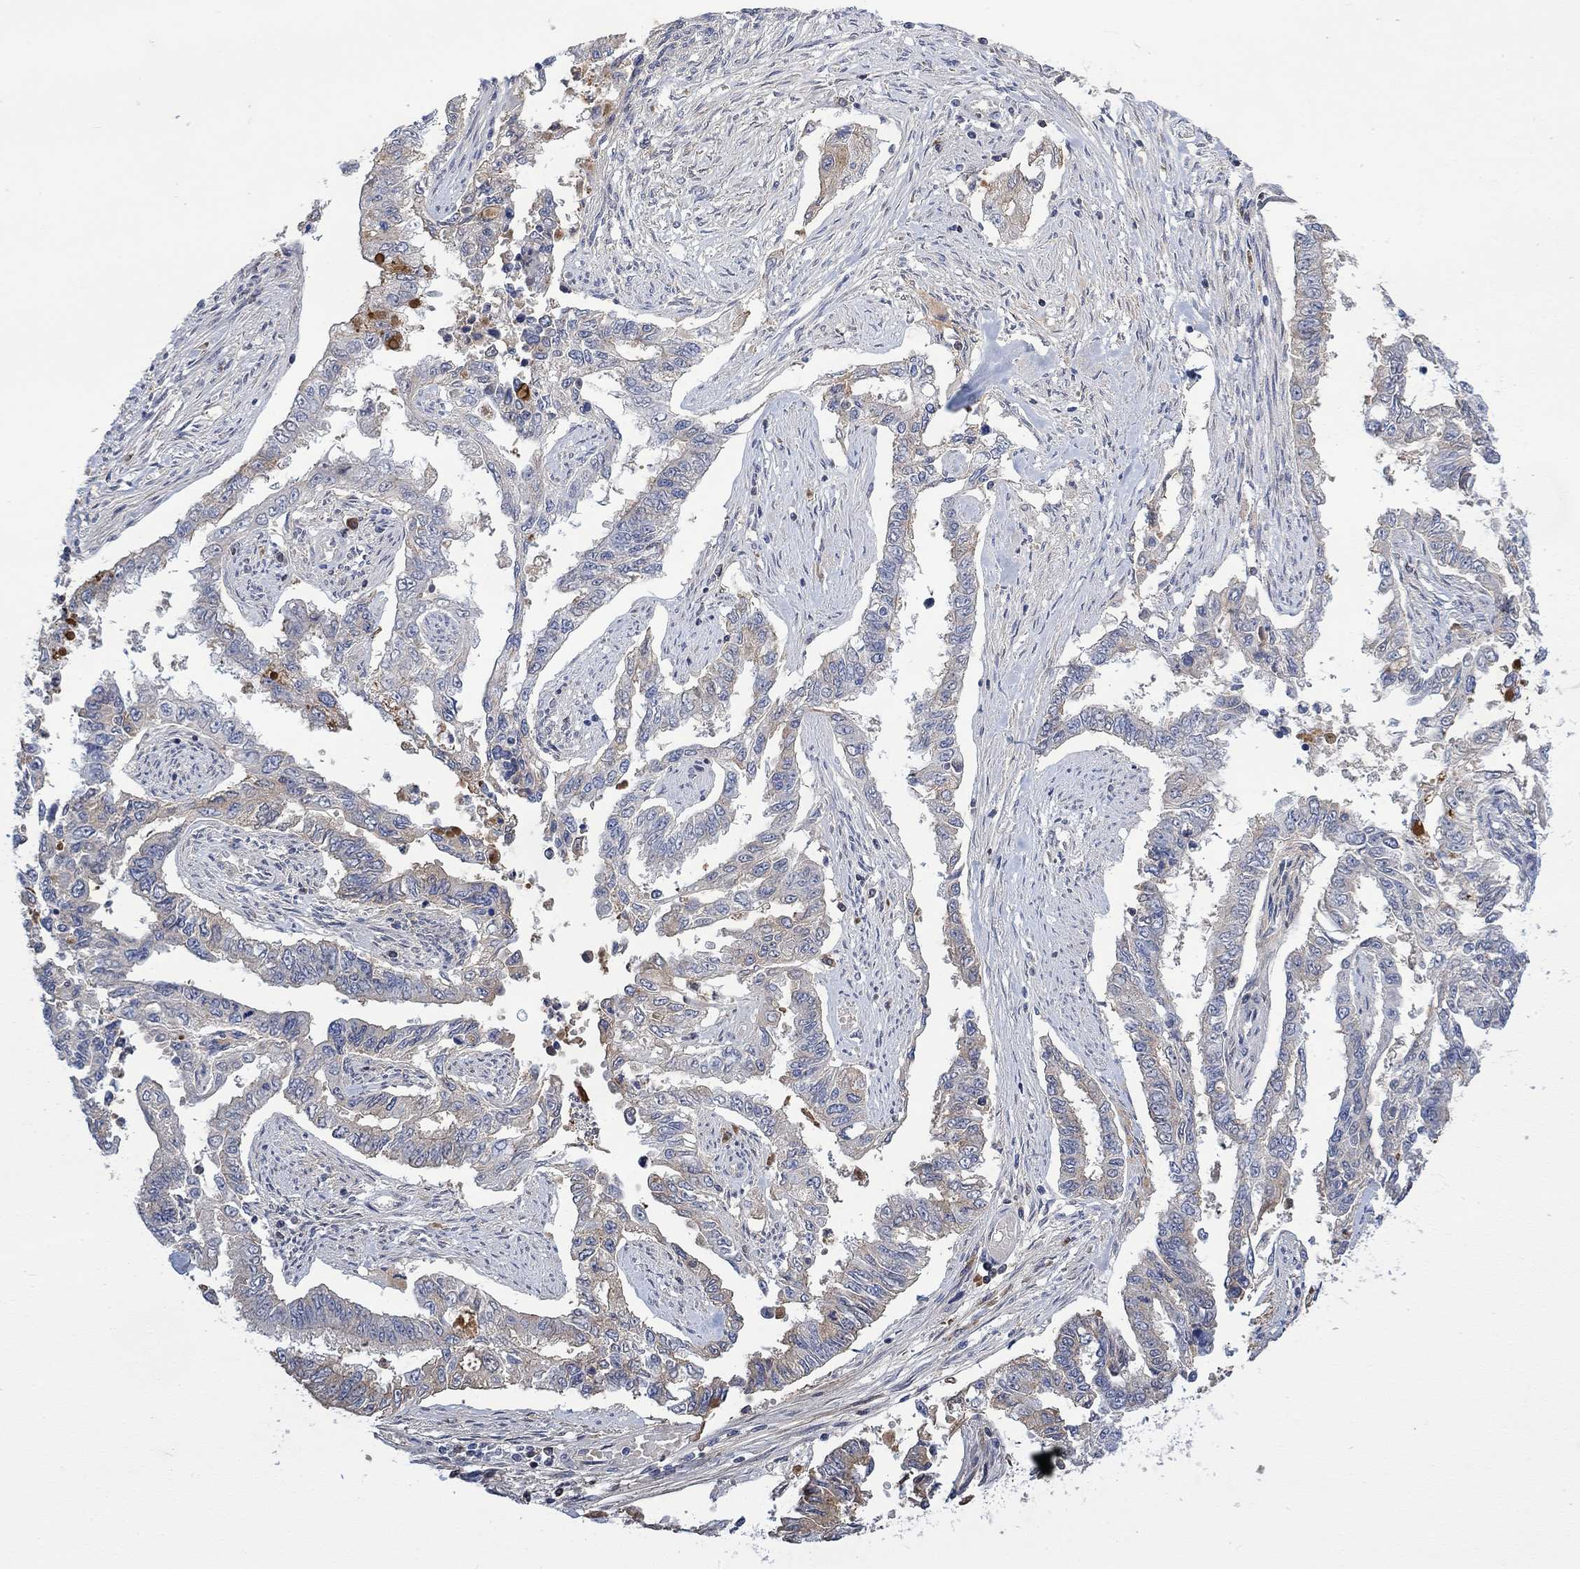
{"staining": {"intensity": "negative", "quantity": "none", "location": "none"}, "tissue": "endometrial cancer", "cell_type": "Tumor cells", "image_type": "cancer", "snomed": [{"axis": "morphology", "description": "Adenocarcinoma, NOS"}, {"axis": "topography", "description": "Uterus"}], "caption": "This is an immunohistochemistry (IHC) image of endometrial adenocarcinoma. There is no staining in tumor cells.", "gene": "MSTN", "patient": {"sex": "female", "age": 59}}